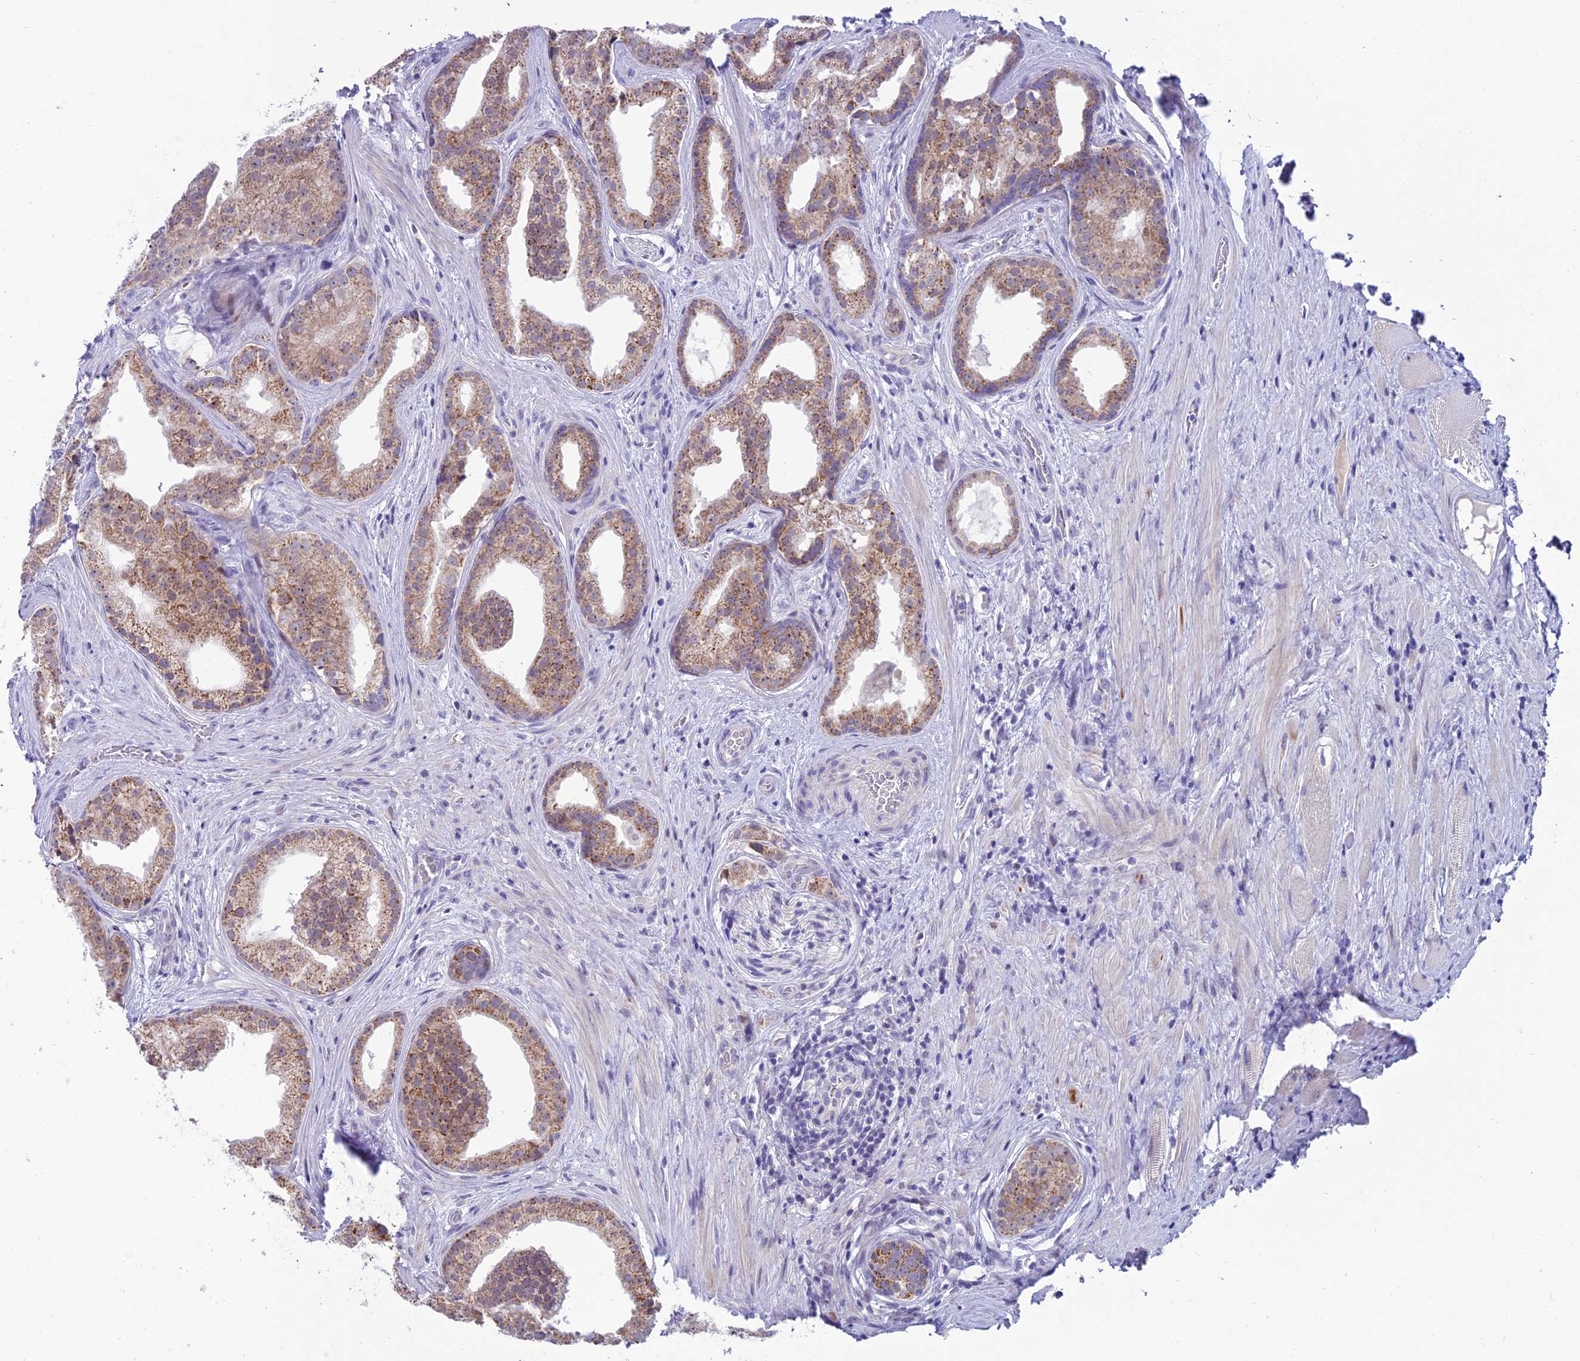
{"staining": {"intensity": "moderate", "quantity": ">75%", "location": "cytoplasmic/membranous"}, "tissue": "prostate cancer", "cell_type": "Tumor cells", "image_type": "cancer", "snomed": [{"axis": "morphology", "description": "Adenocarcinoma, Low grade"}, {"axis": "topography", "description": "Prostate"}], "caption": "A medium amount of moderate cytoplasmic/membranous expression is appreciated in approximately >75% of tumor cells in prostate cancer (low-grade adenocarcinoma) tissue.", "gene": "SLC10A1", "patient": {"sex": "male", "age": 71}}